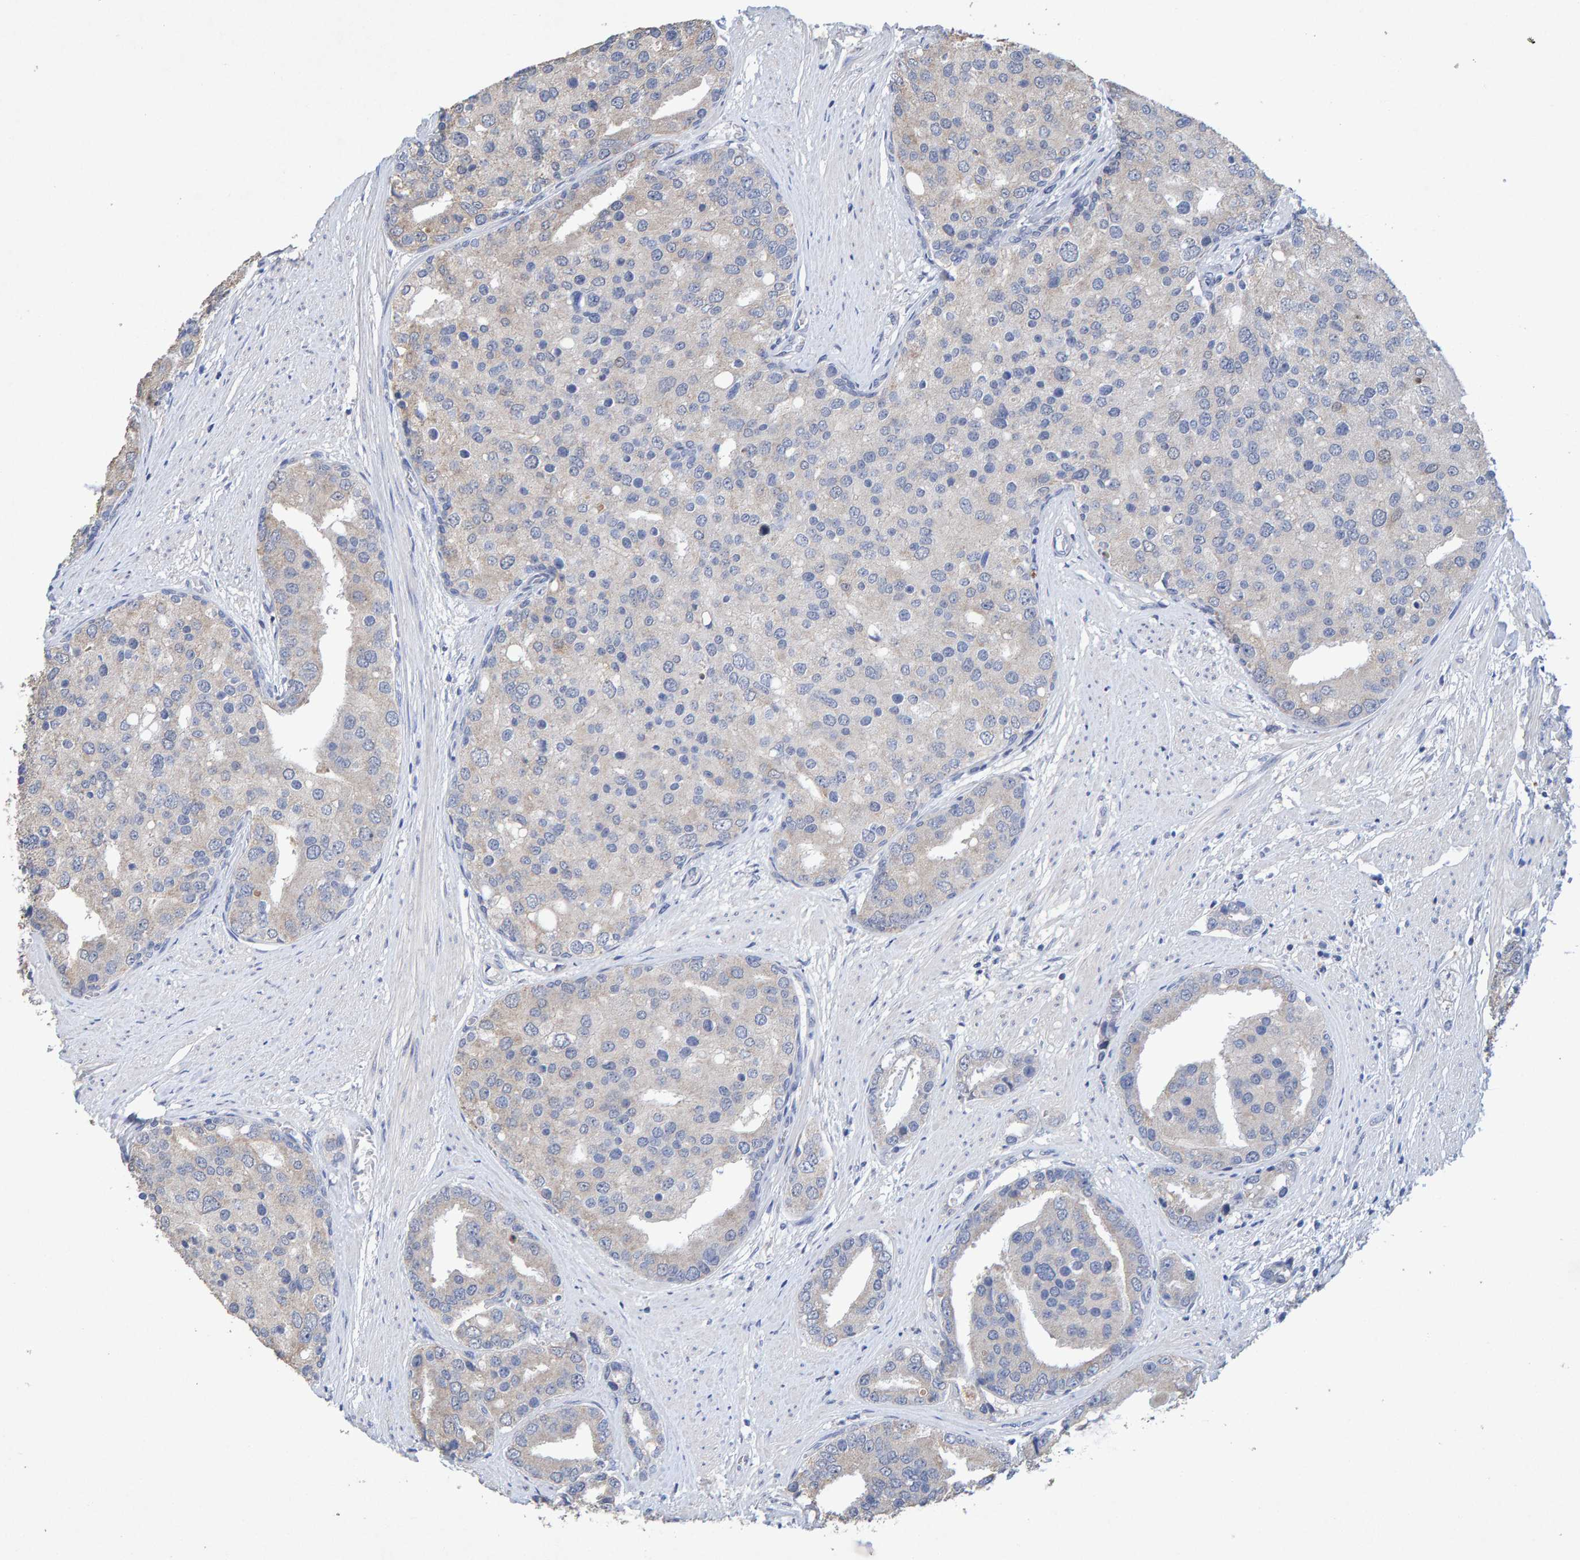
{"staining": {"intensity": "negative", "quantity": "none", "location": "none"}, "tissue": "prostate cancer", "cell_type": "Tumor cells", "image_type": "cancer", "snomed": [{"axis": "morphology", "description": "Adenocarcinoma, High grade"}, {"axis": "topography", "description": "Prostate"}], "caption": "The histopathology image demonstrates no significant positivity in tumor cells of adenocarcinoma (high-grade) (prostate).", "gene": "CTH", "patient": {"sex": "male", "age": 50}}